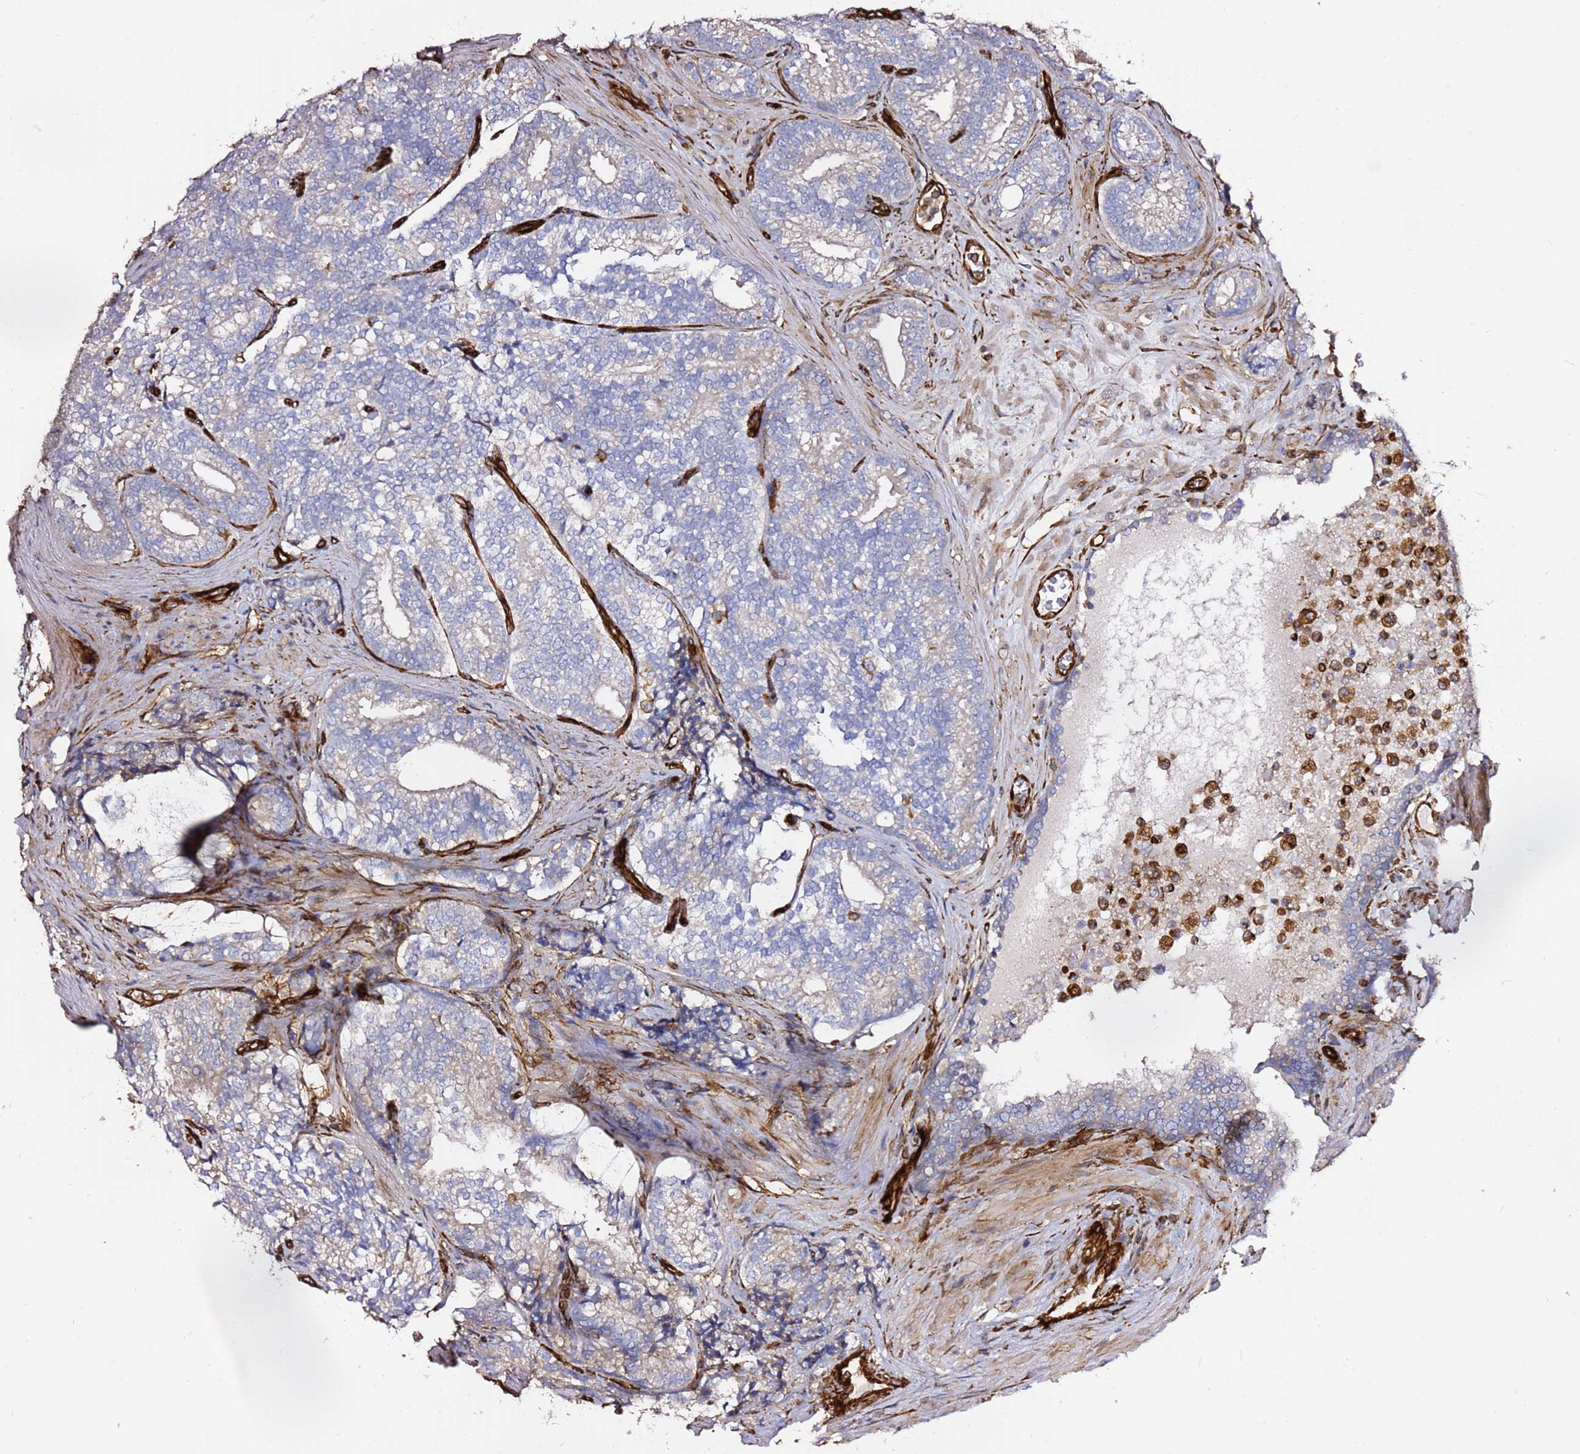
{"staining": {"intensity": "negative", "quantity": "none", "location": "none"}, "tissue": "prostate cancer", "cell_type": "Tumor cells", "image_type": "cancer", "snomed": [{"axis": "morphology", "description": "Adenocarcinoma, High grade"}, {"axis": "topography", "description": "Prostate"}], "caption": "Immunohistochemical staining of human adenocarcinoma (high-grade) (prostate) shows no significant expression in tumor cells.", "gene": "MRGPRE", "patient": {"sex": "male", "age": 63}}